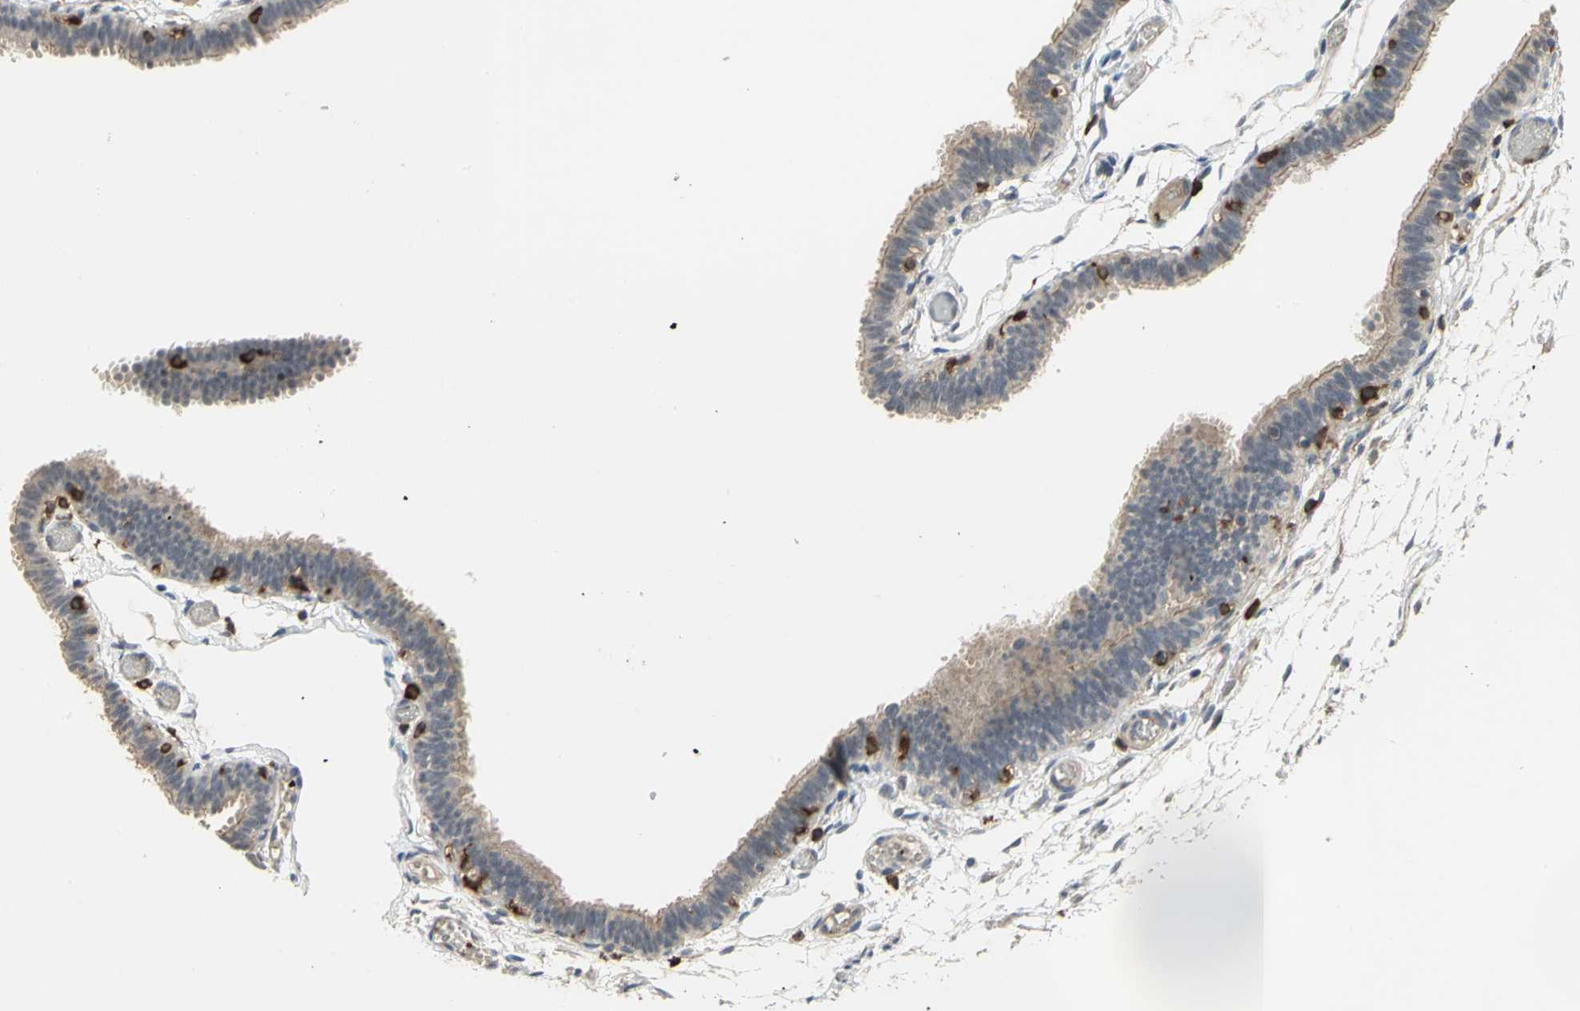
{"staining": {"intensity": "negative", "quantity": "none", "location": "none"}, "tissue": "fallopian tube", "cell_type": "Glandular cells", "image_type": "normal", "snomed": [{"axis": "morphology", "description": "Normal tissue, NOS"}, {"axis": "topography", "description": "Fallopian tube"}], "caption": "Immunohistochemistry (IHC) histopathology image of normal human fallopian tube stained for a protein (brown), which shows no staining in glandular cells.", "gene": "SKAP2", "patient": {"sex": "female", "age": 29}}